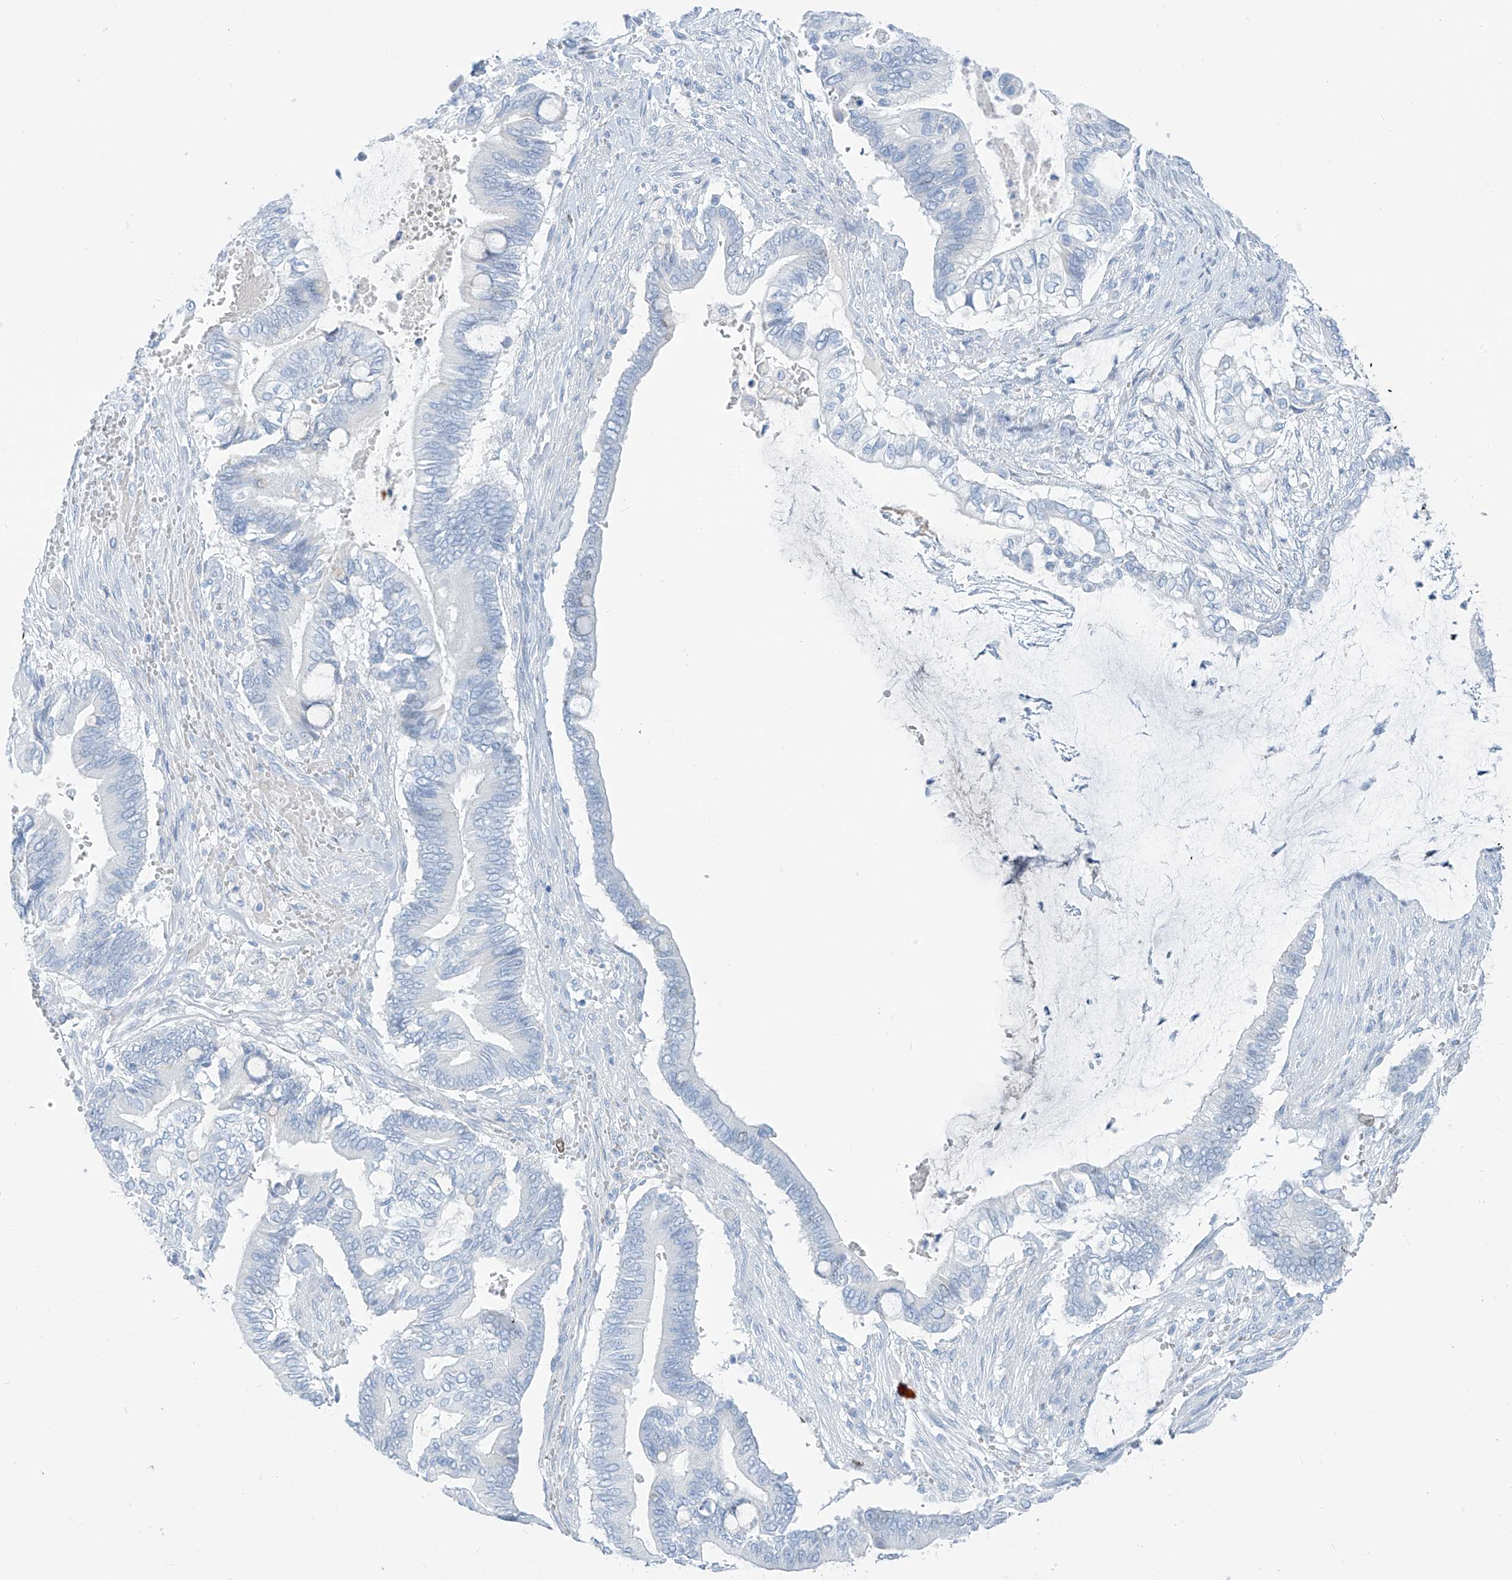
{"staining": {"intensity": "negative", "quantity": "none", "location": "none"}, "tissue": "pancreatic cancer", "cell_type": "Tumor cells", "image_type": "cancer", "snomed": [{"axis": "morphology", "description": "Adenocarcinoma, NOS"}, {"axis": "topography", "description": "Pancreas"}], "caption": "There is no significant staining in tumor cells of pancreatic cancer (adenocarcinoma).", "gene": "SGO2", "patient": {"sex": "male", "age": 68}}